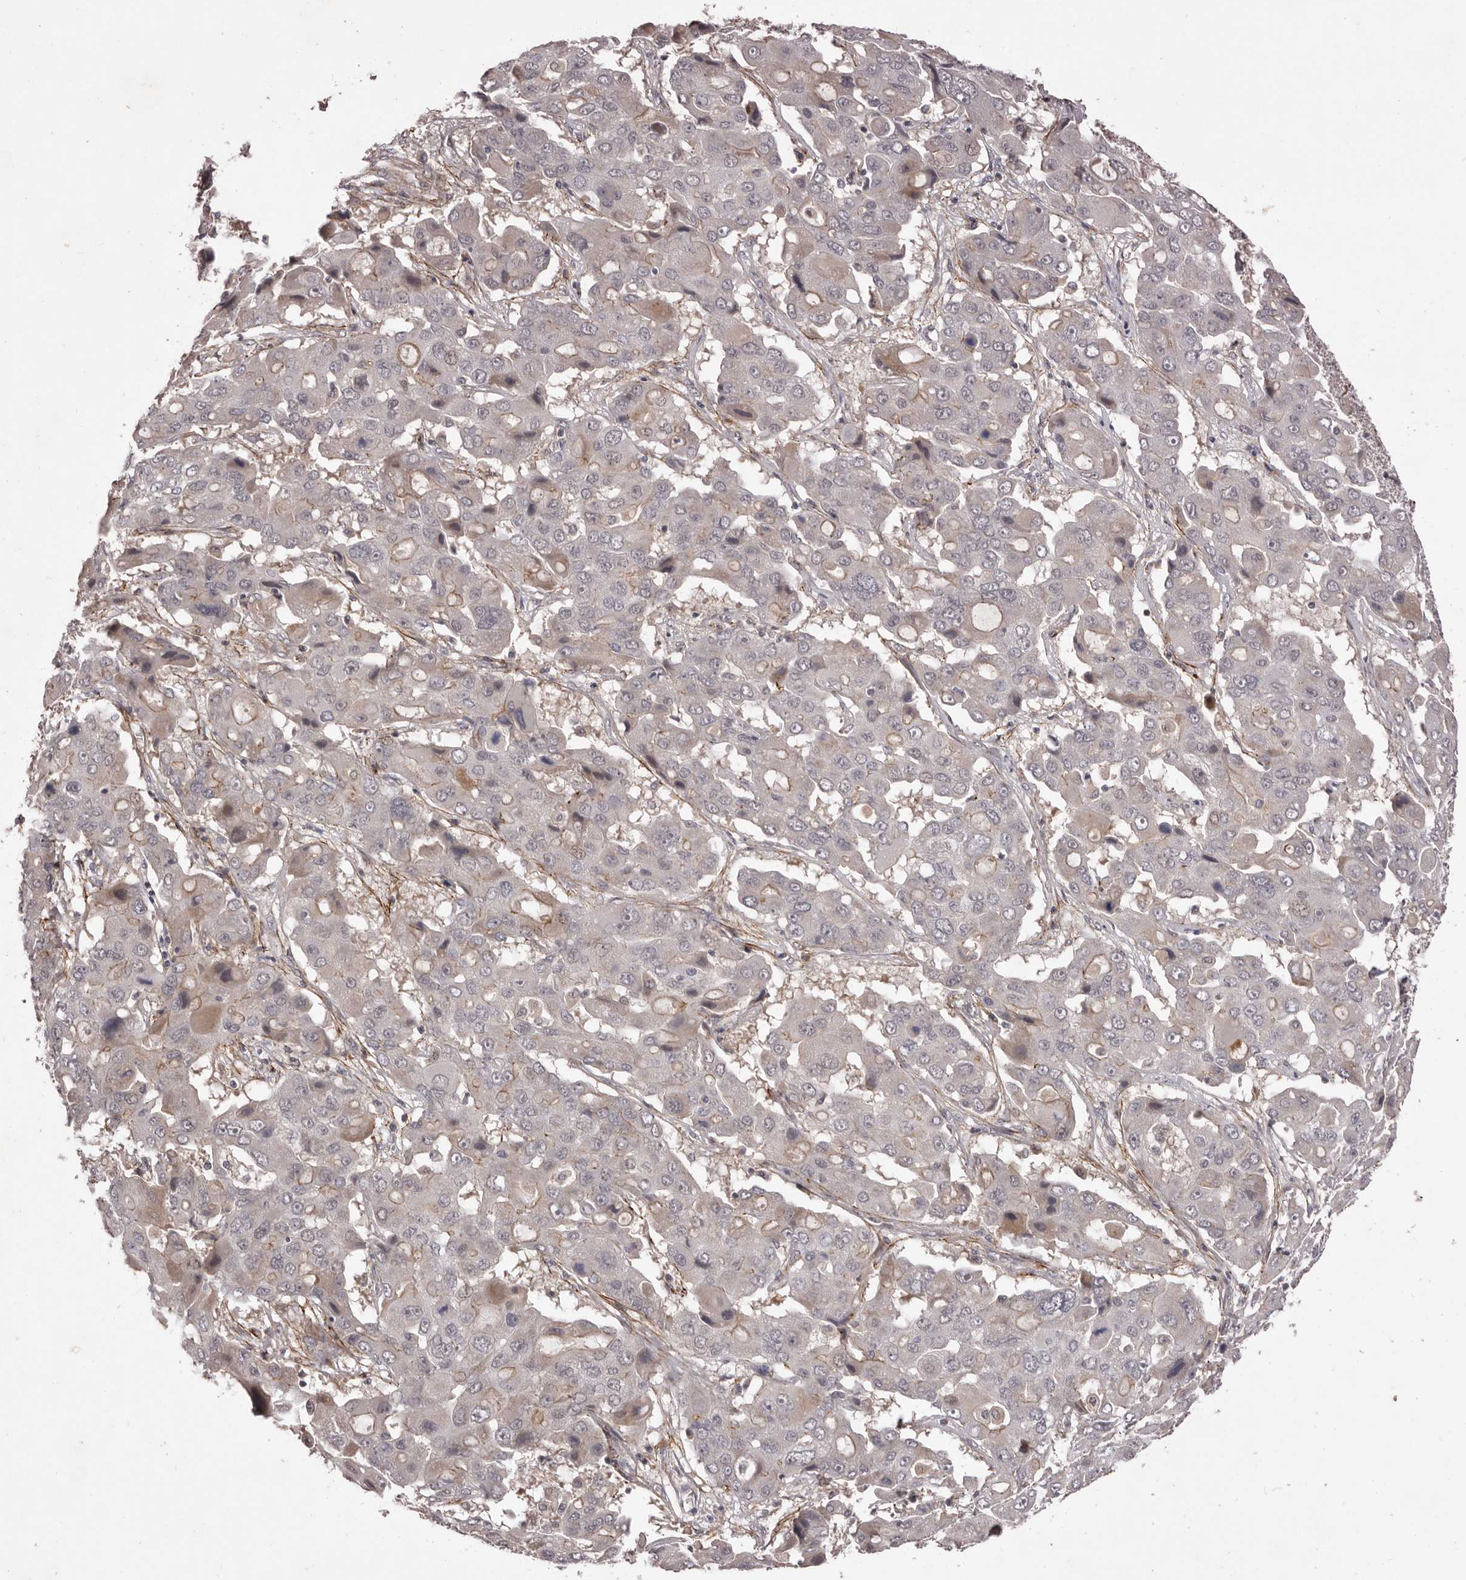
{"staining": {"intensity": "negative", "quantity": "none", "location": "none"}, "tissue": "liver cancer", "cell_type": "Tumor cells", "image_type": "cancer", "snomed": [{"axis": "morphology", "description": "Cholangiocarcinoma"}, {"axis": "topography", "description": "Liver"}], "caption": "DAB immunohistochemical staining of liver cancer (cholangiocarcinoma) reveals no significant positivity in tumor cells.", "gene": "HBS1L", "patient": {"sex": "male", "age": 67}}